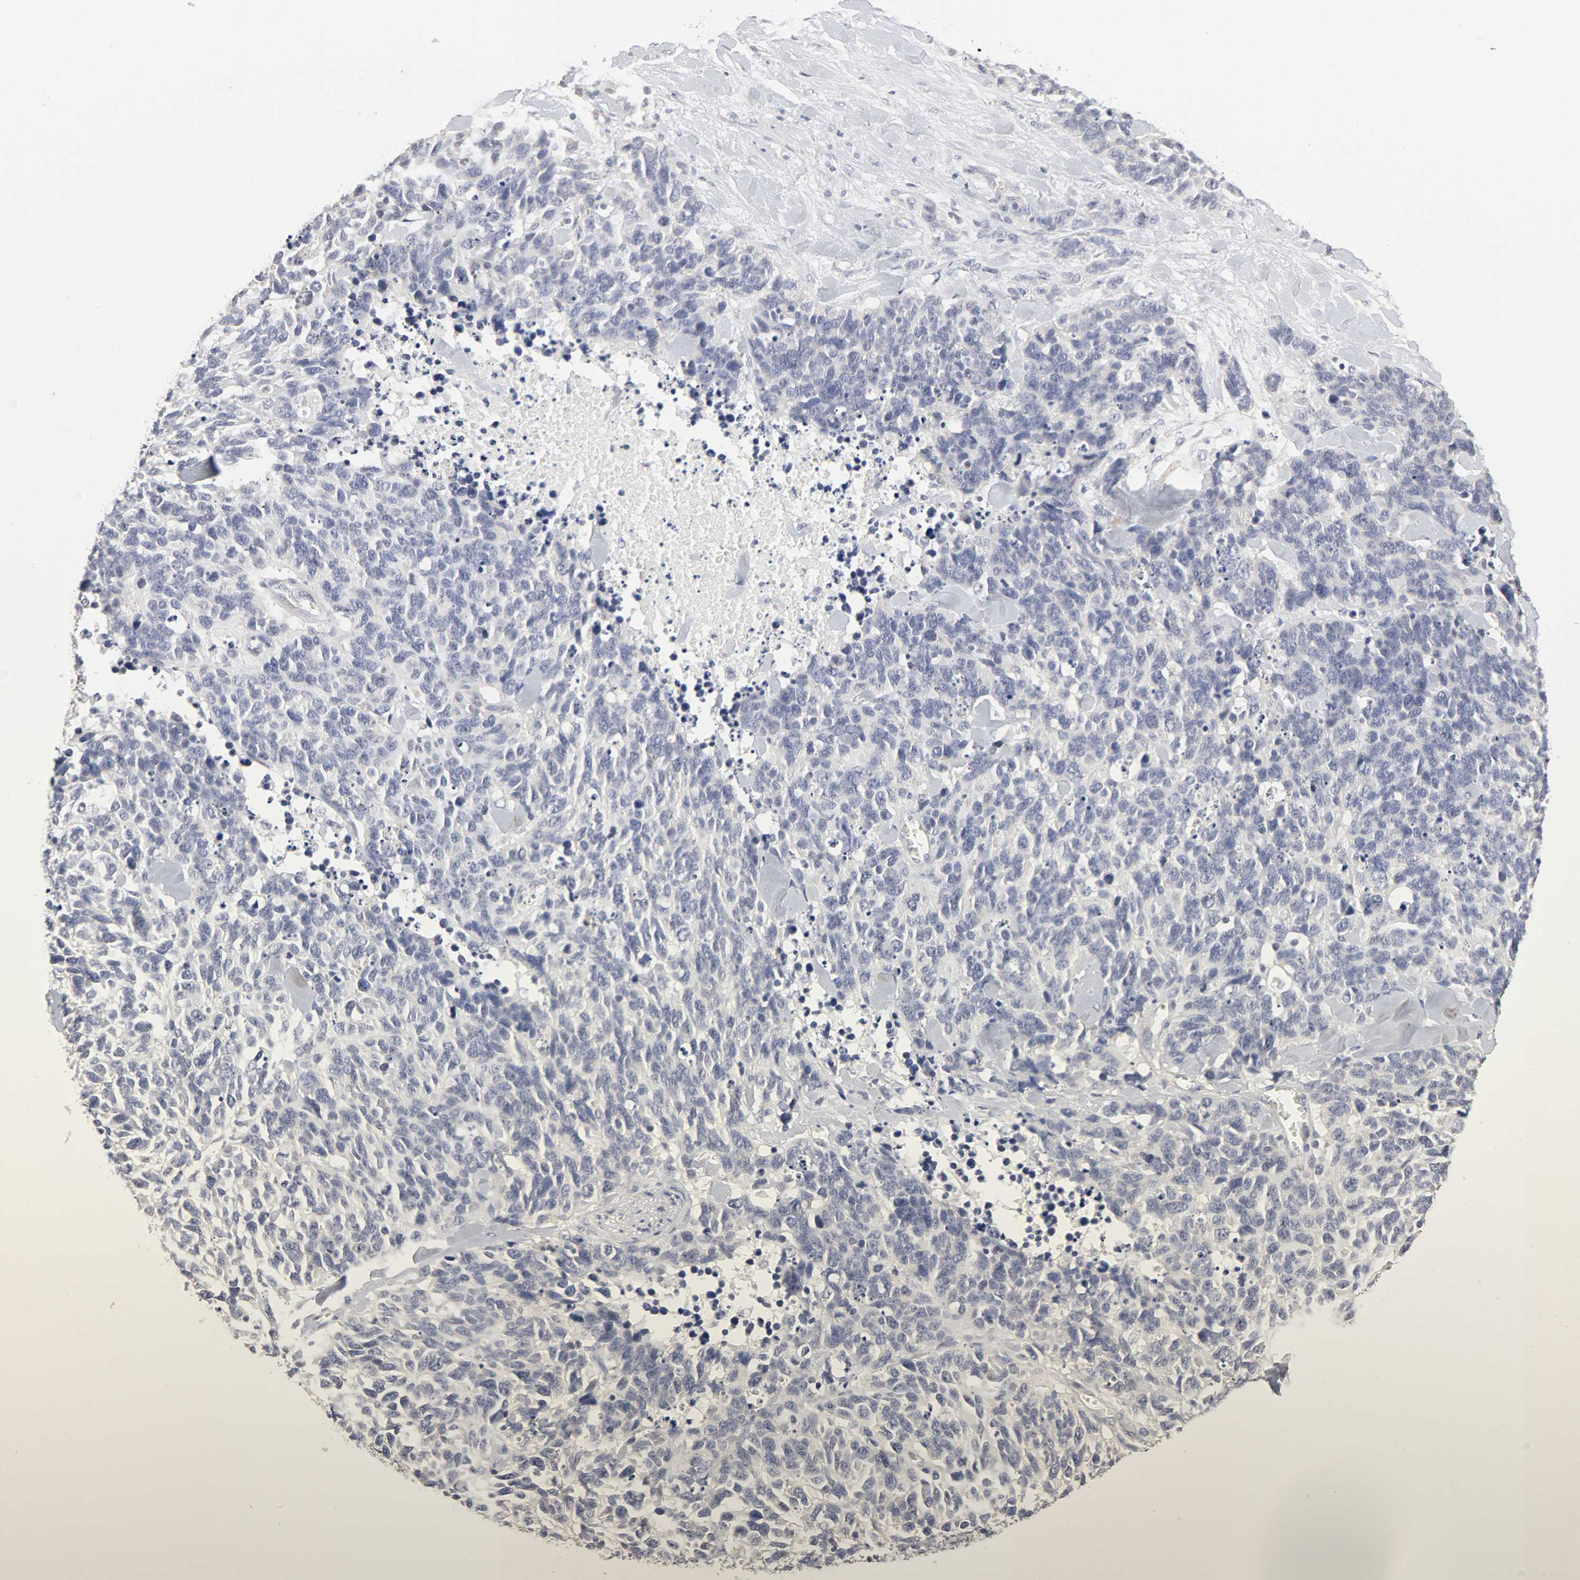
{"staining": {"intensity": "negative", "quantity": "none", "location": "none"}, "tissue": "lung cancer", "cell_type": "Tumor cells", "image_type": "cancer", "snomed": [{"axis": "morphology", "description": "Neoplasm, malignant, NOS"}, {"axis": "topography", "description": "Lung"}], "caption": "Immunohistochemistry image of malignant neoplasm (lung) stained for a protein (brown), which displays no staining in tumor cells.", "gene": "SLC10A2", "patient": {"sex": "female", "age": 58}}